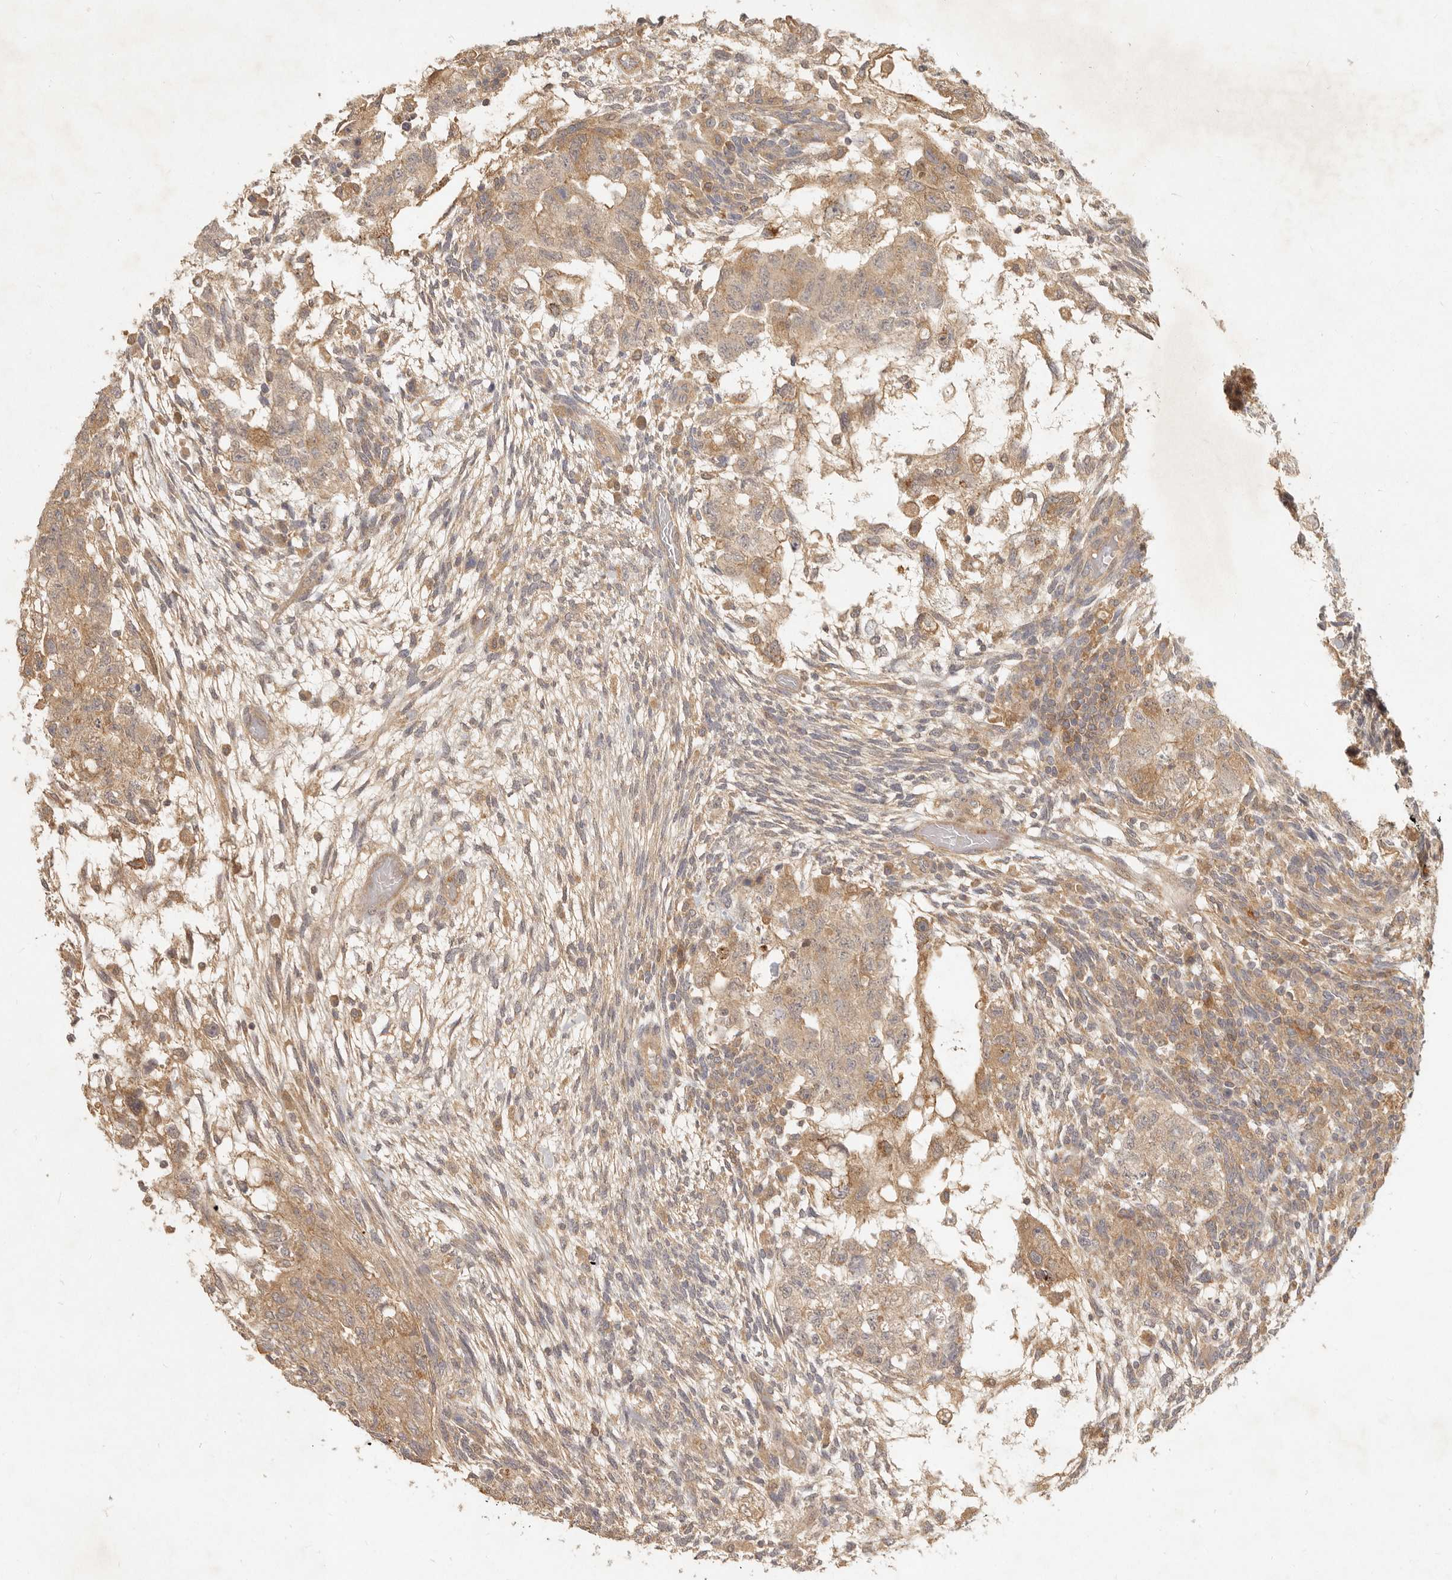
{"staining": {"intensity": "moderate", "quantity": ">75%", "location": "cytoplasmic/membranous"}, "tissue": "testis cancer", "cell_type": "Tumor cells", "image_type": "cancer", "snomed": [{"axis": "morphology", "description": "Normal tissue, NOS"}, {"axis": "morphology", "description": "Carcinoma, Embryonal, NOS"}, {"axis": "topography", "description": "Testis"}], "caption": "This histopathology image exhibits IHC staining of testis cancer (embryonal carcinoma), with medium moderate cytoplasmic/membranous positivity in about >75% of tumor cells.", "gene": "VIPR1", "patient": {"sex": "male", "age": 36}}